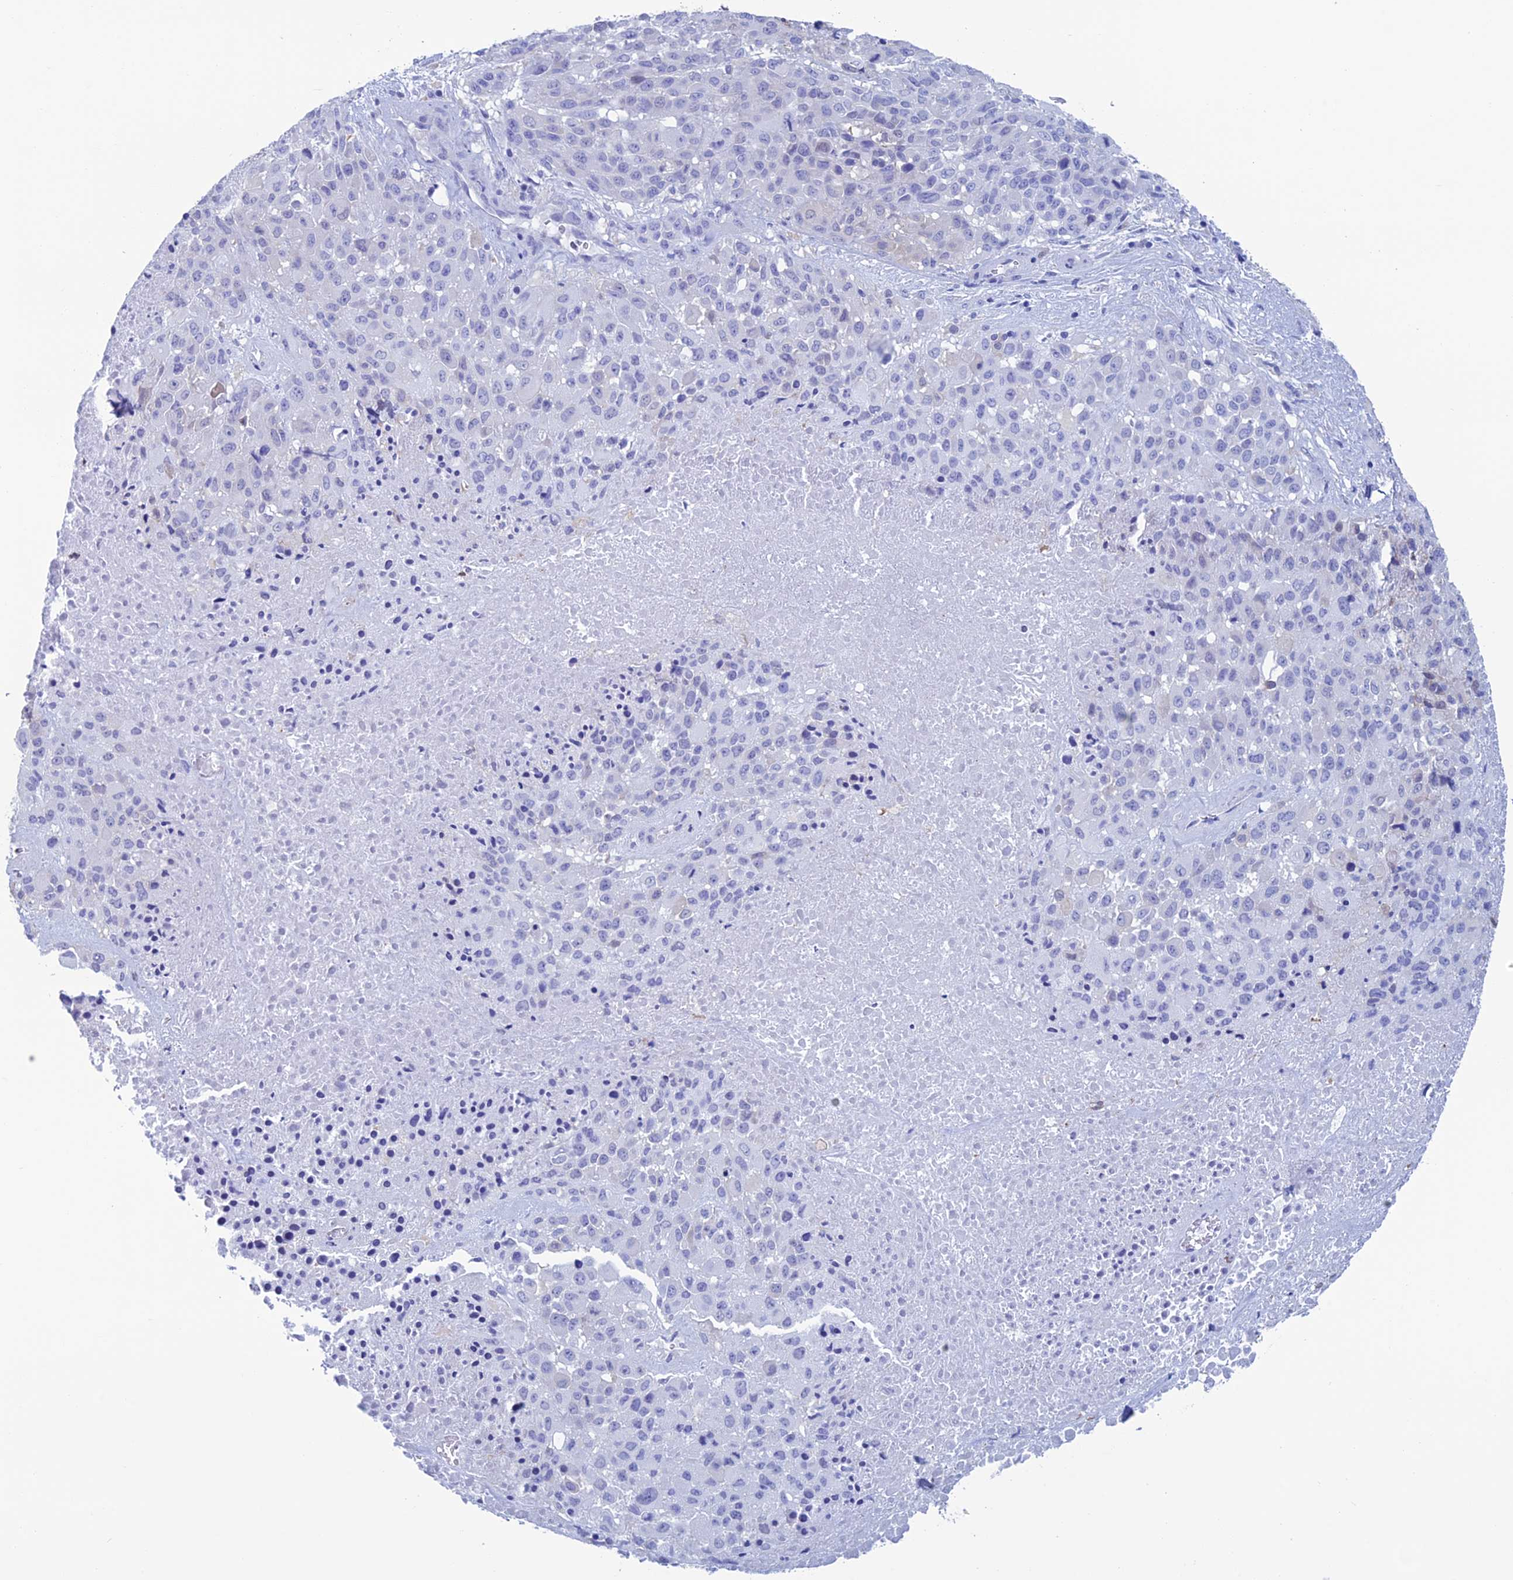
{"staining": {"intensity": "negative", "quantity": "none", "location": "none"}, "tissue": "melanoma", "cell_type": "Tumor cells", "image_type": "cancer", "snomed": [{"axis": "morphology", "description": "Malignant melanoma, Metastatic site"}, {"axis": "topography", "description": "Skin"}], "caption": "Immunohistochemistry (IHC) histopathology image of malignant melanoma (metastatic site) stained for a protein (brown), which reveals no positivity in tumor cells.", "gene": "KCNK17", "patient": {"sex": "female", "age": 81}}